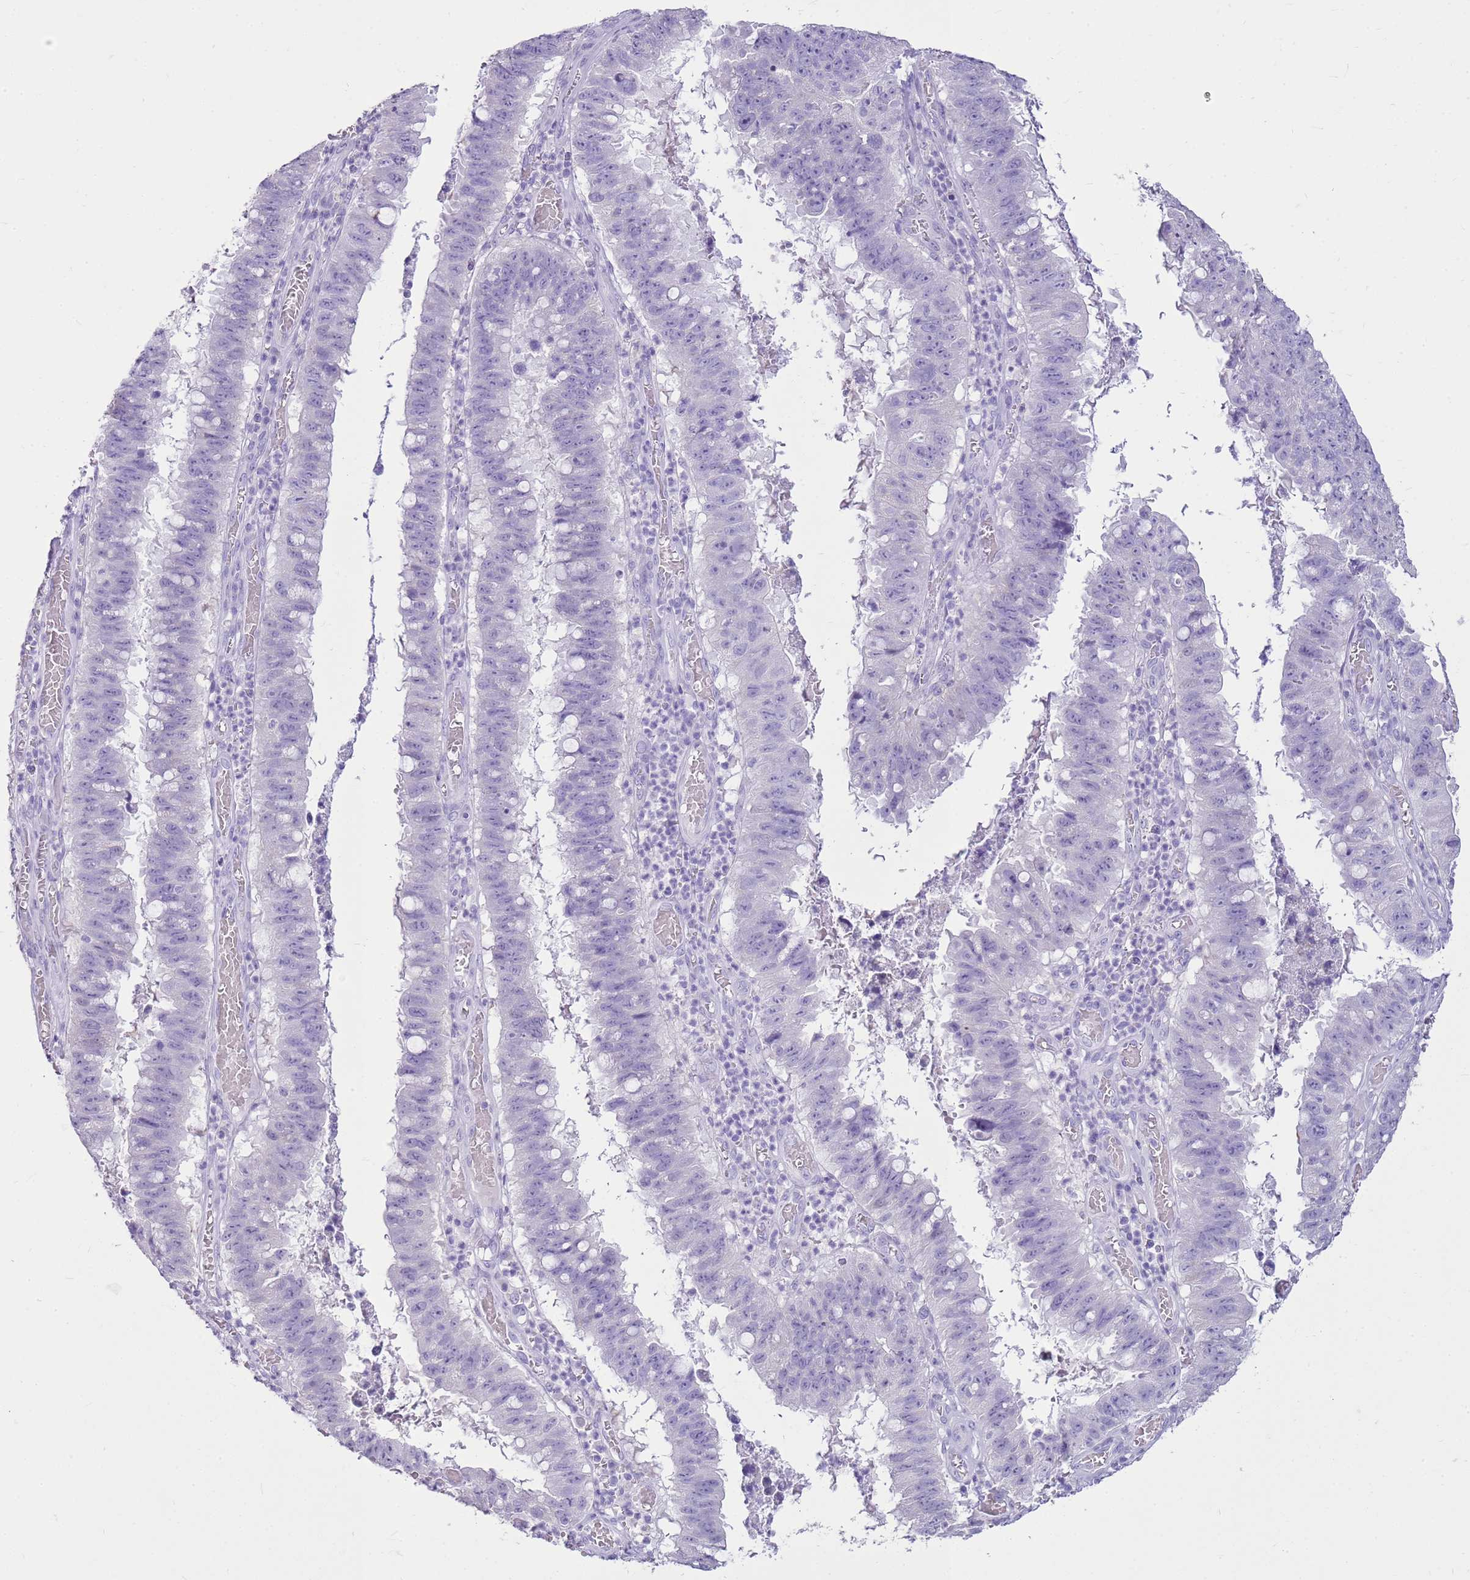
{"staining": {"intensity": "negative", "quantity": "none", "location": "none"}, "tissue": "stomach cancer", "cell_type": "Tumor cells", "image_type": "cancer", "snomed": [{"axis": "morphology", "description": "Adenocarcinoma, NOS"}, {"axis": "topography", "description": "Stomach"}], "caption": "High power microscopy micrograph of an IHC photomicrograph of stomach adenocarcinoma, revealing no significant positivity in tumor cells. (IHC, brightfield microscopy, high magnification).", "gene": "CA8", "patient": {"sex": "male", "age": 59}}